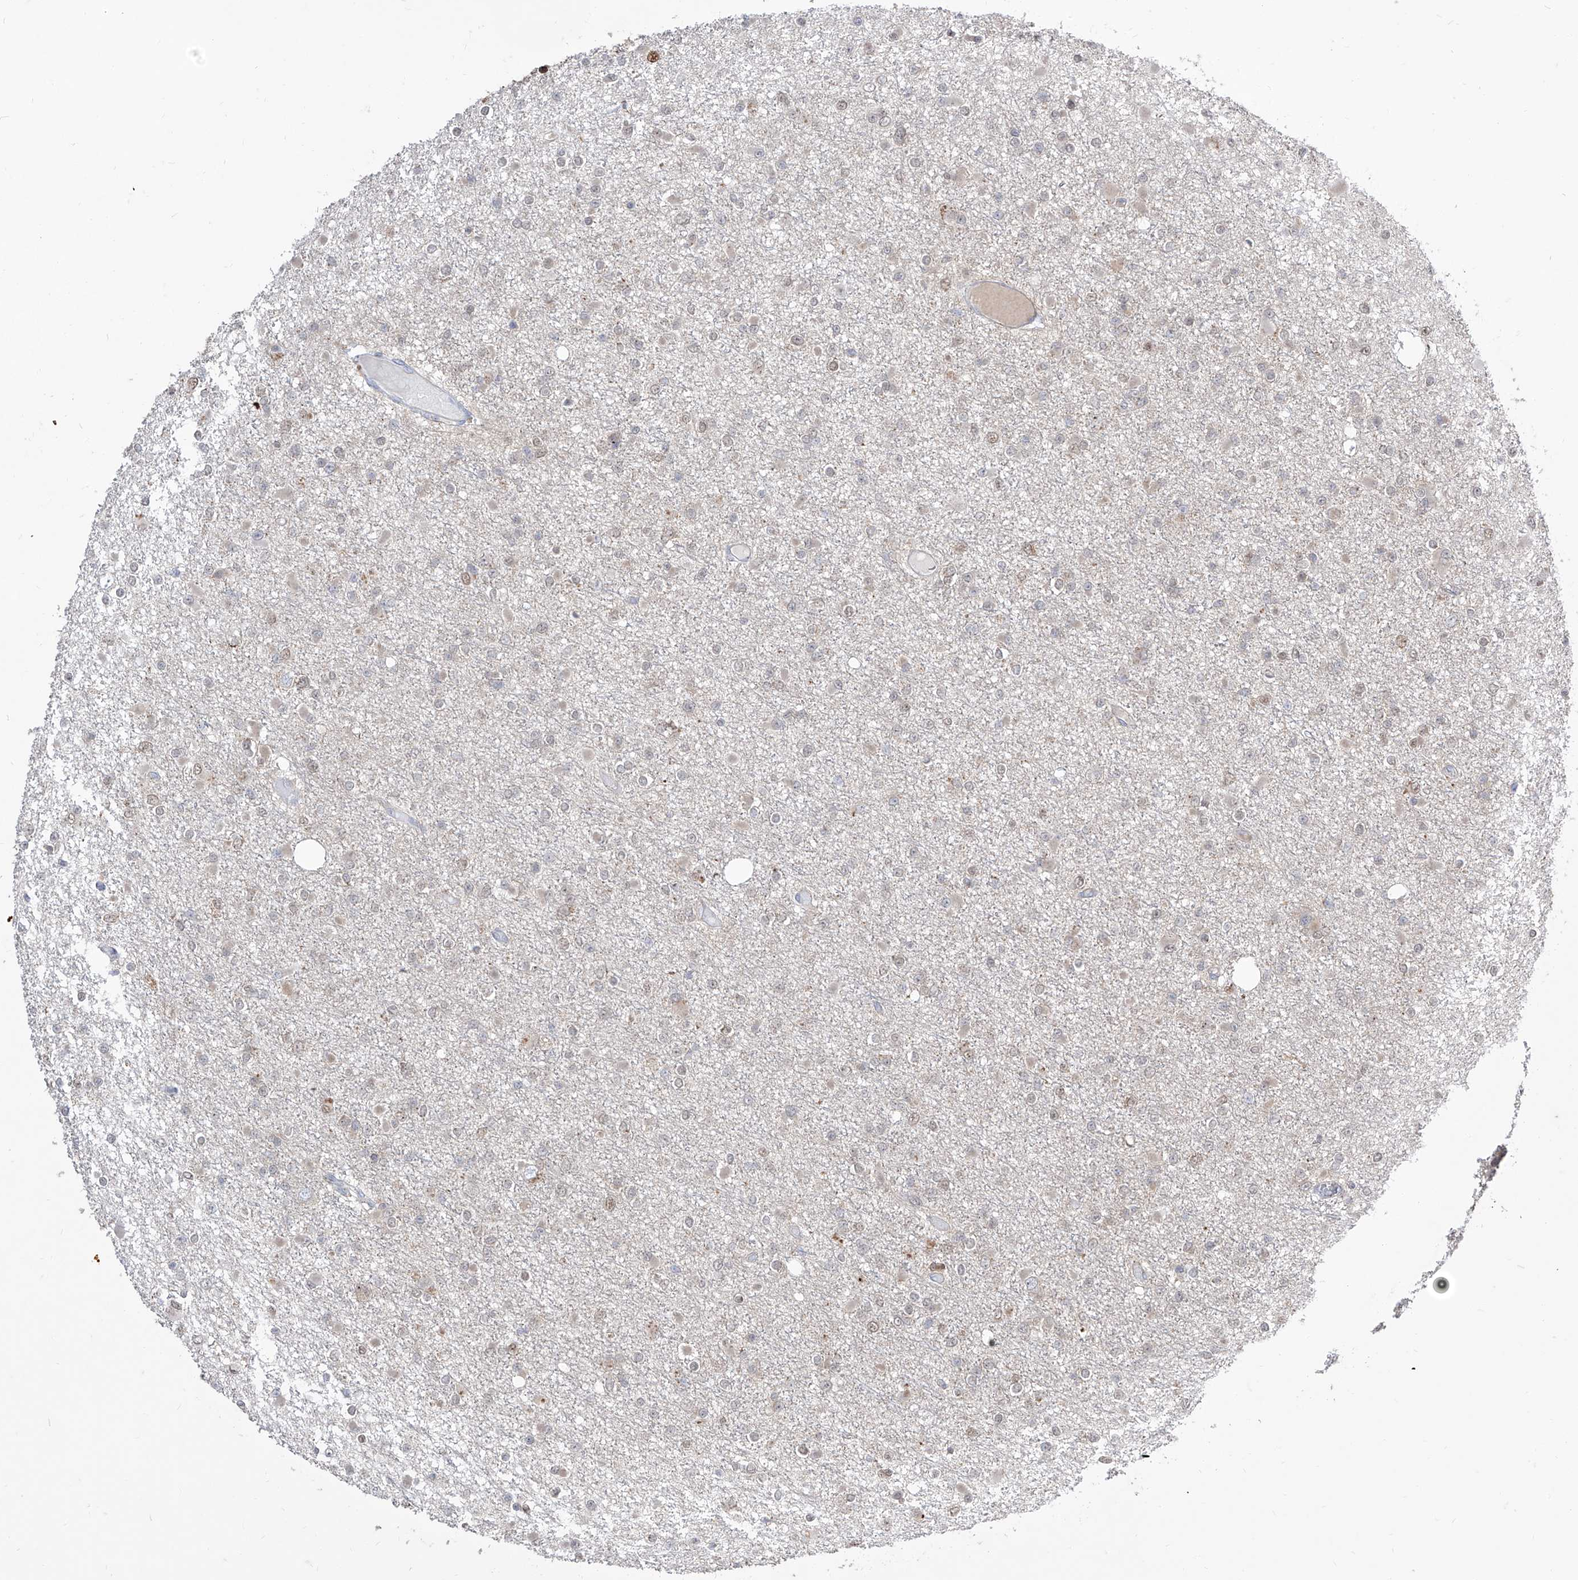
{"staining": {"intensity": "weak", "quantity": "<25%", "location": "nuclear"}, "tissue": "glioma", "cell_type": "Tumor cells", "image_type": "cancer", "snomed": [{"axis": "morphology", "description": "Glioma, malignant, Low grade"}, {"axis": "topography", "description": "Brain"}], "caption": "The immunohistochemistry (IHC) image has no significant expression in tumor cells of glioma tissue. (IHC, brightfield microscopy, high magnification).", "gene": "BROX", "patient": {"sex": "female", "age": 22}}